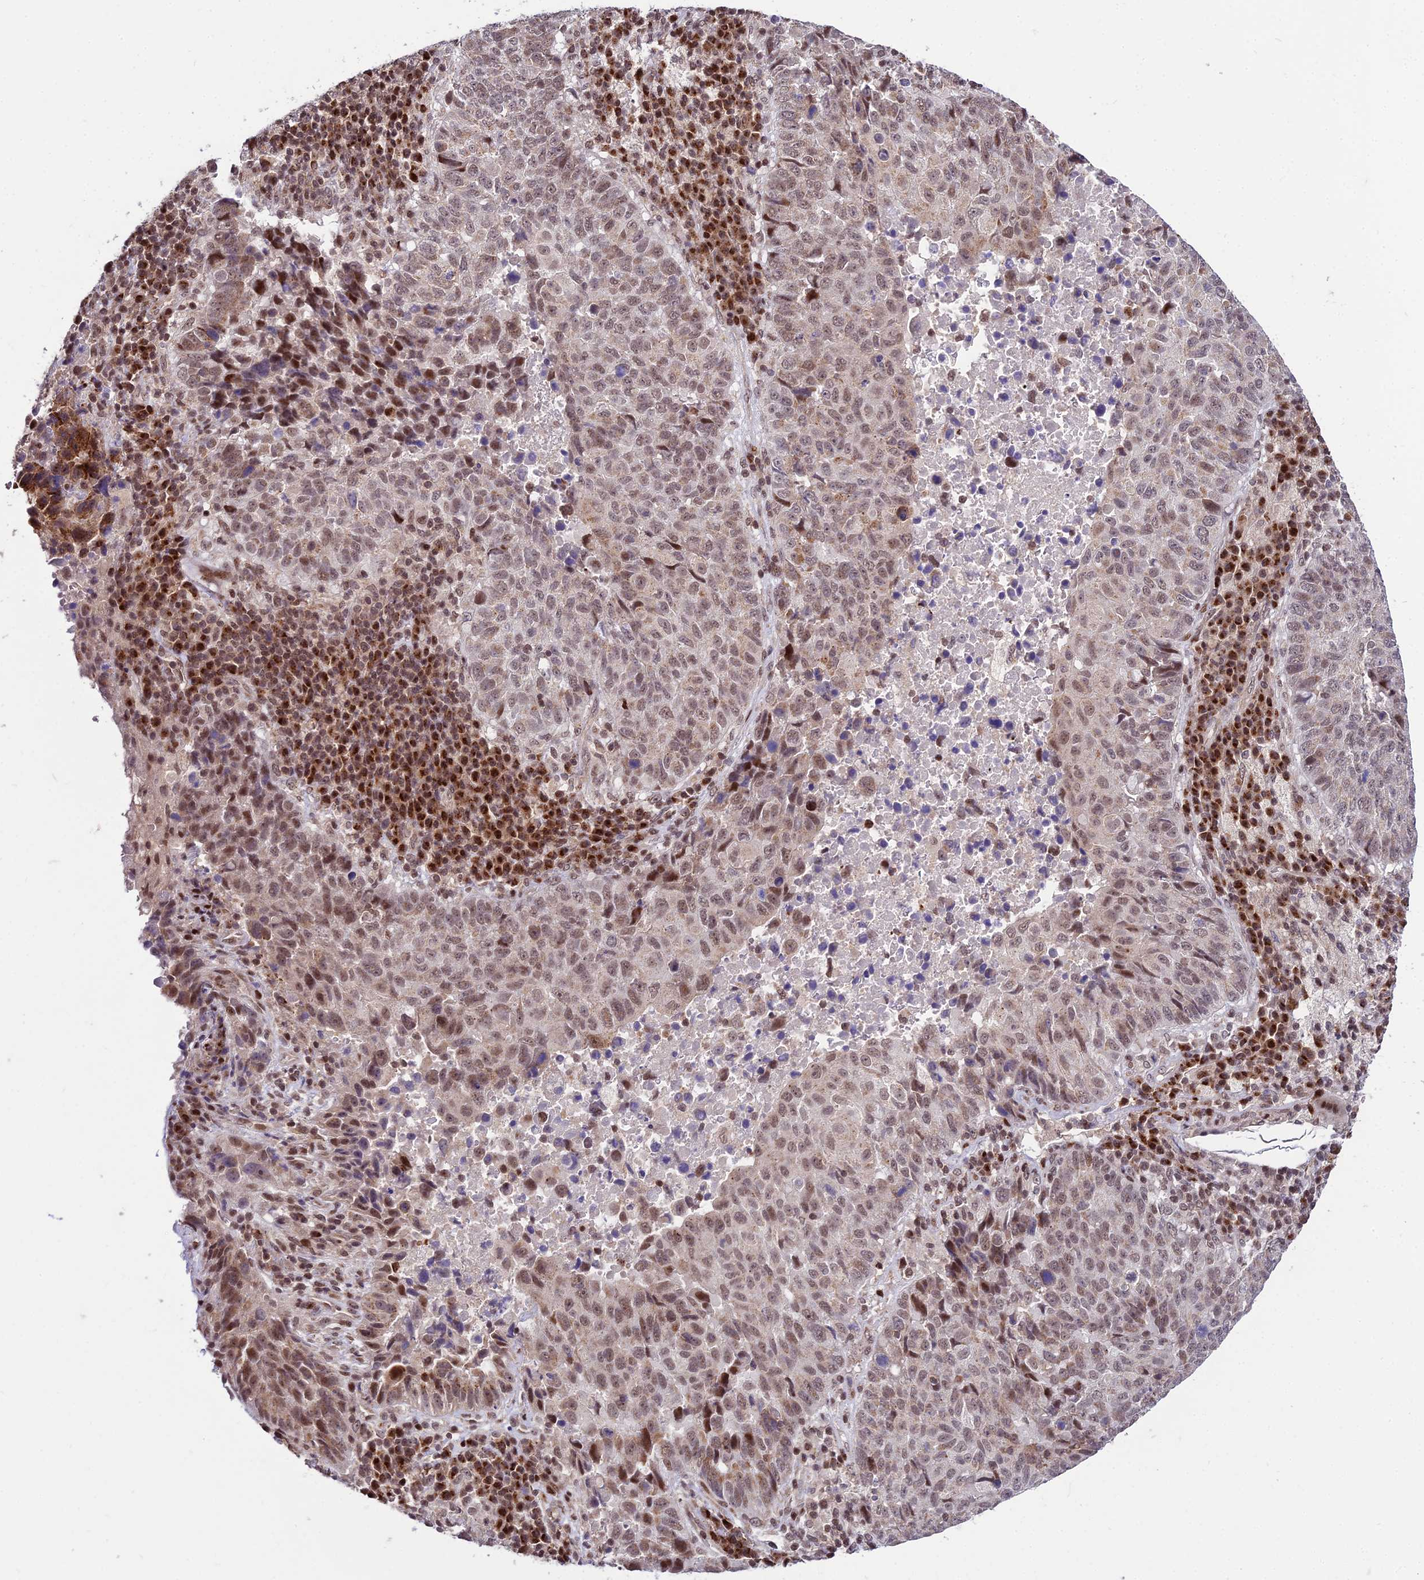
{"staining": {"intensity": "moderate", "quantity": ">75%", "location": "nuclear"}, "tissue": "lung cancer", "cell_type": "Tumor cells", "image_type": "cancer", "snomed": [{"axis": "morphology", "description": "Squamous cell carcinoma, NOS"}, {"axis": "topography", "description": "Lung"}], "caption": "The photomicrograph reveals immunohistochemical staining of lung cancer (squamous cell carcinoma). There is moderate nuclear expression is seen in about >75% of tumor cells. (DAB (3,3'-diaminobenzidine) IHC, brown staining for protein, blue staining for nuclei).", "gene": "CIB3", "patient": {"sex": "male", "age": 73}}